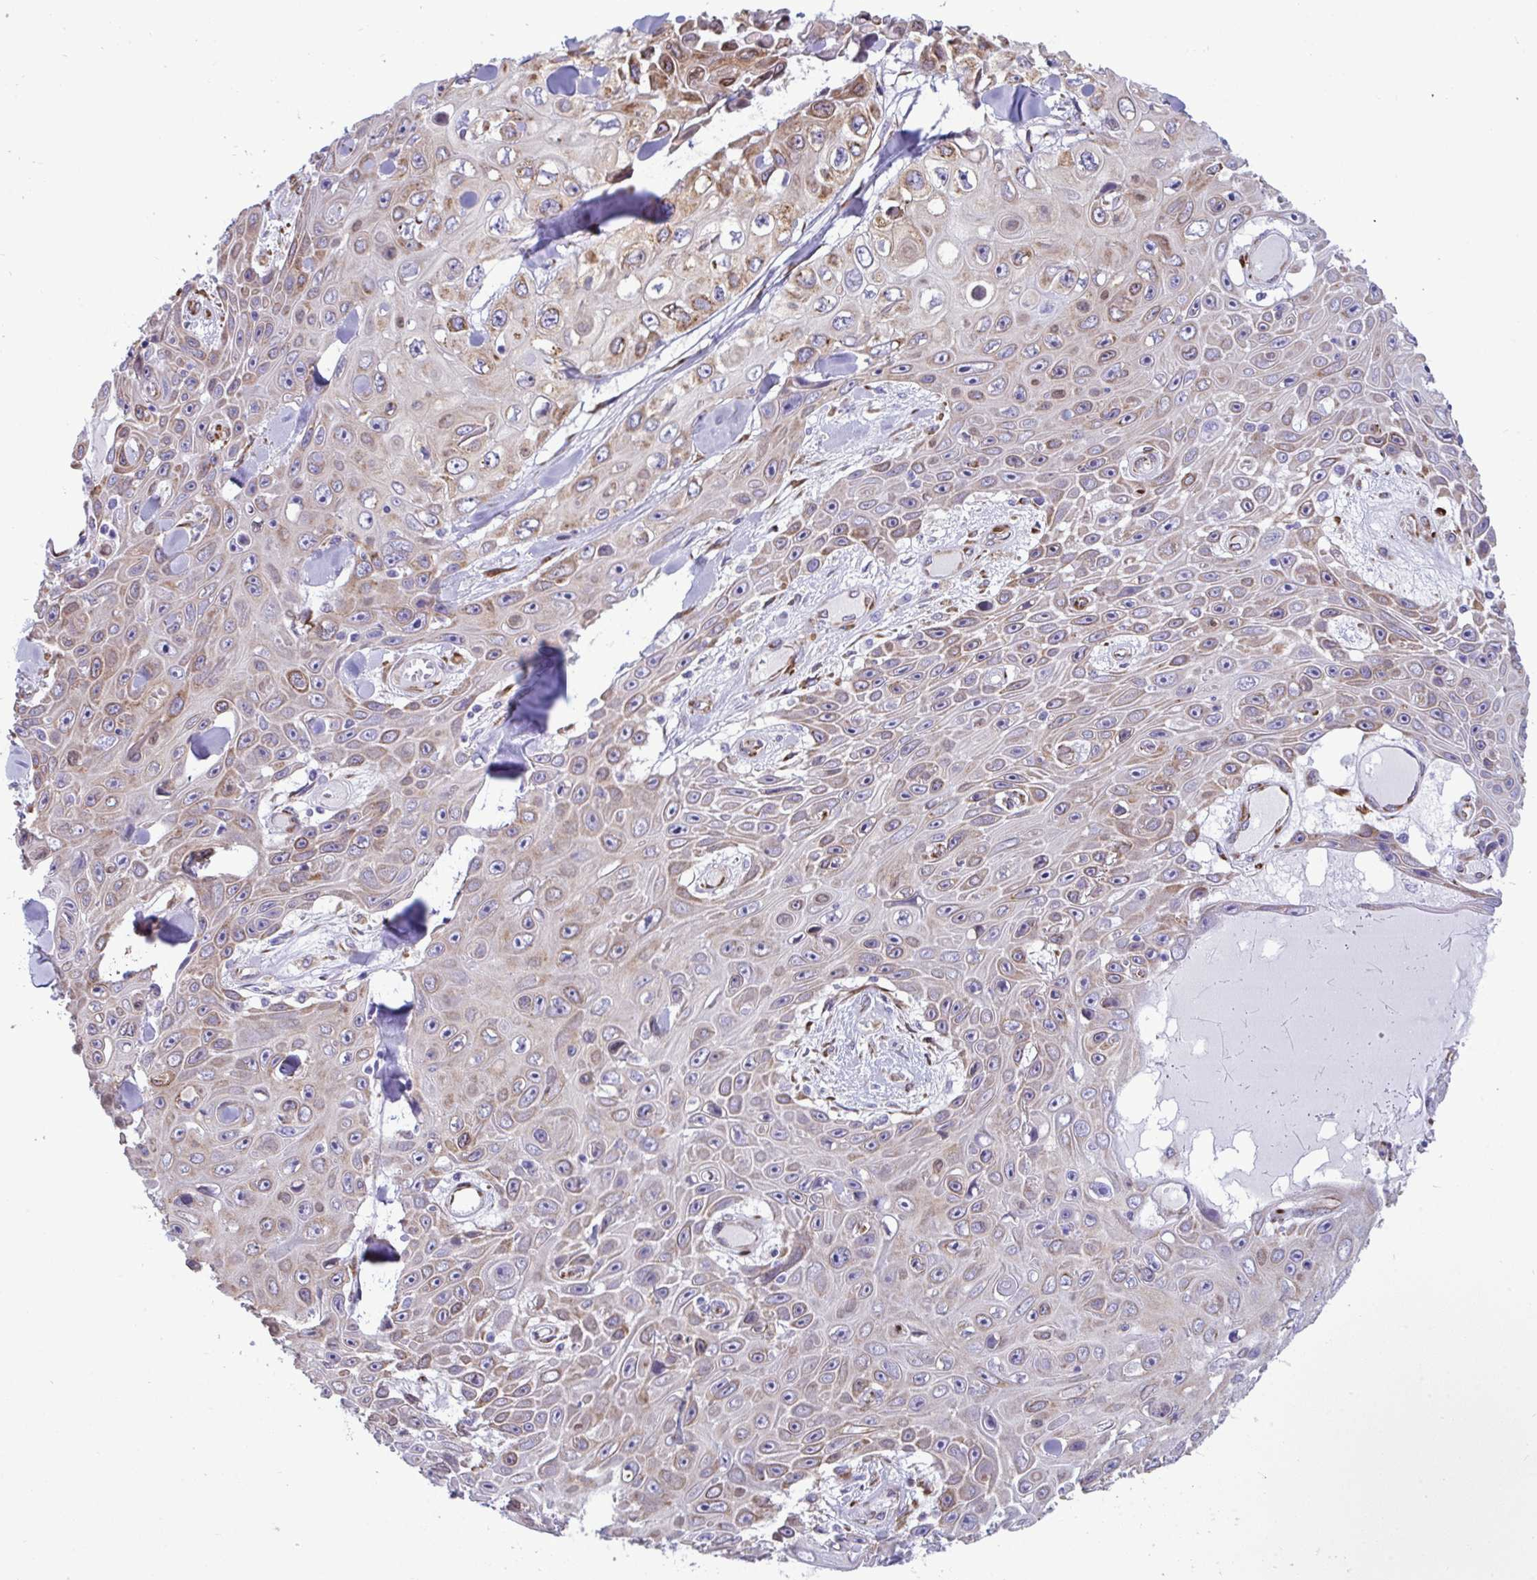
{"staining": {"intensity": "weak", "quantity": "25%-75%", "location": "cytoplasmic/membranous"}, "tissue": "skin cancer", "cell_type": "Tumor cells", "image_type": "cancer", "snomed": [{"axis": "morphology", "description": "Squamous cell carcinoma, NOS"}, {"axis": "topography", "description": "Skin"}], "caption": "Human squamous cell carcinoma (skin) stained with a brown dye displays weak cytoplasmic/membranous positive expression in about 25%-75% of tumor cells.", "gene": "ASPH", "patient": {"sex": "male", "age": 82}}